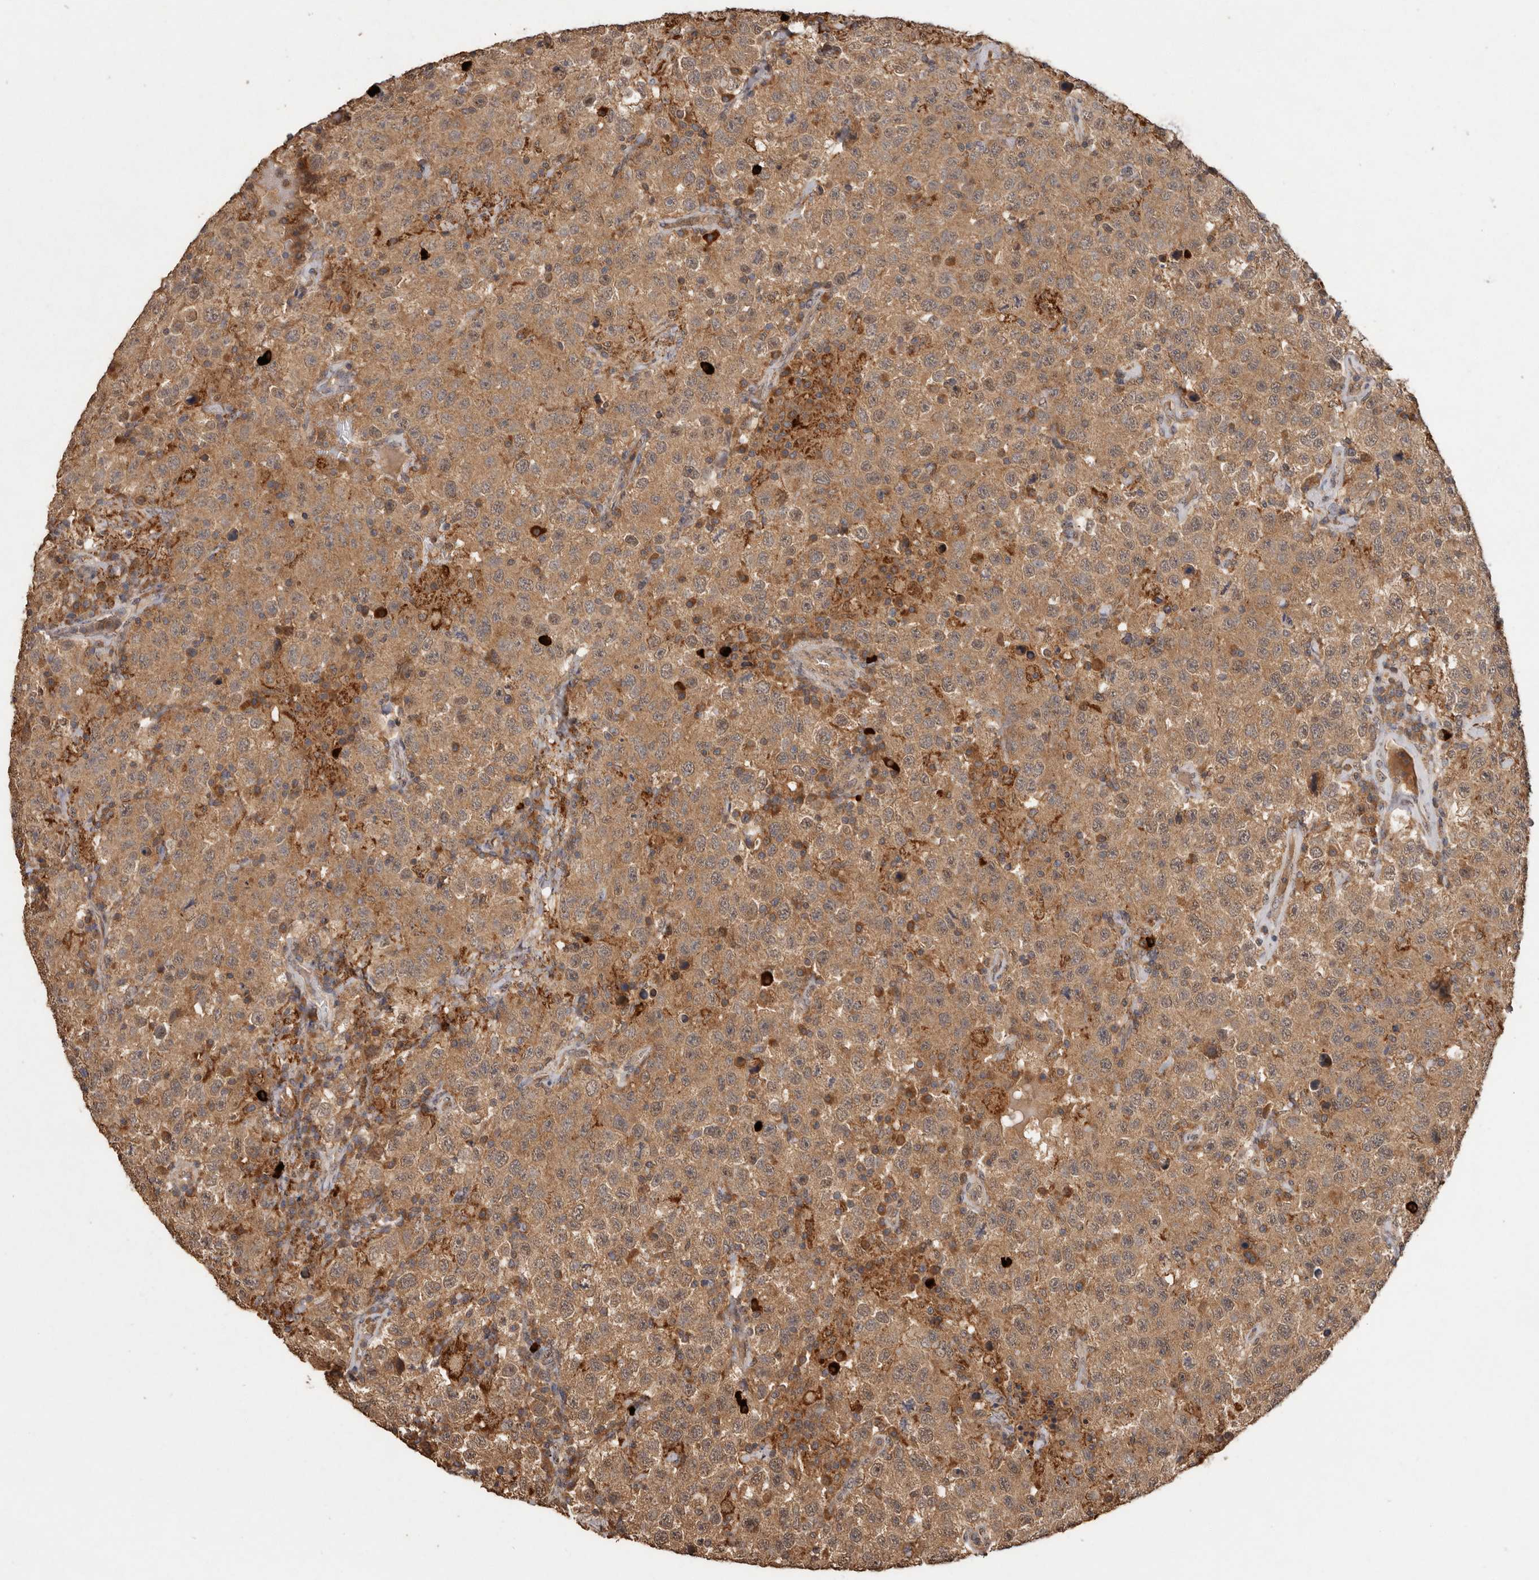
{"staining": {"intensity": "moderate", "quantity": ">75%", "location": "cytoplasmic/membranous"}, "tissue": "testis cancer", "cell_type": "Tumor cells", "image_type": "cancer", "snomed": [{"axis": "morphology", "description": "Seminoma, NOS"}, {"axis": "topography", "description": "Testis"}], "caption": "High-magnification brightfield microscopy of testis cancer (seminoma) stained with DAB (brown) and counterstained with hematoxylin (blue). tumor cells exhibit moderate cytoplasmic/membranous staining is present in about>75% of cells.", "gene": "RWDD1", "patient": {"sex": "male", "age": 41}}